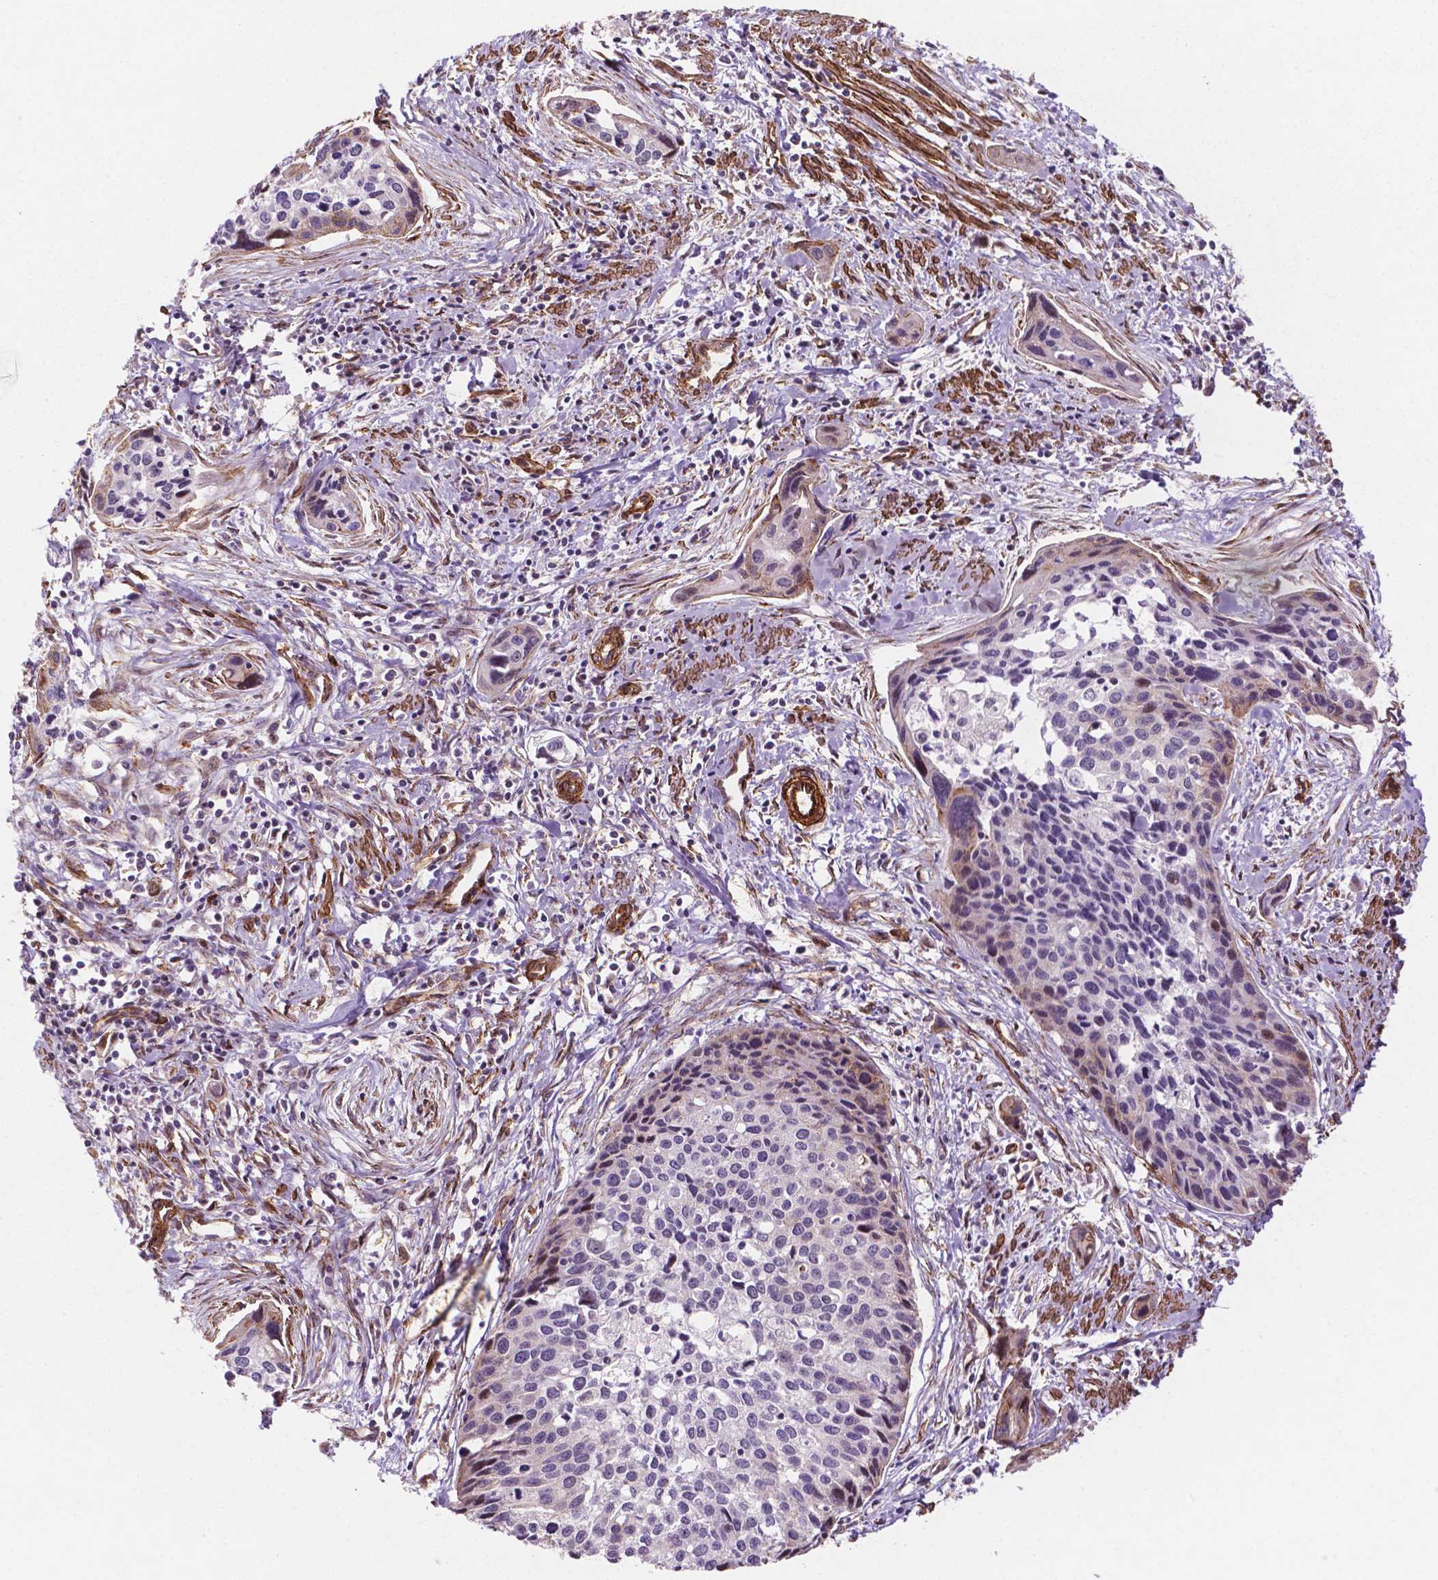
{"staining": {"intensity": "weak", "quantity": "<25%", "location": "cytoplasmic/membranous"}, "tissue": "cervical cancer", "cell_type": "Tumor cells", "image_type": "cancer", "snomed": [{"axis": "morphology", "description": "Squamous cell carcinoma, NOS"}, {"axis": "topography", "description": "Cervix"}], "caption": "A micrograph of human cervical cancer (squamous cell carcinoma) is negative for staining in tumor cells.", "gene": "EGFL8", "patient": {"sex": "female", "age": 31}}